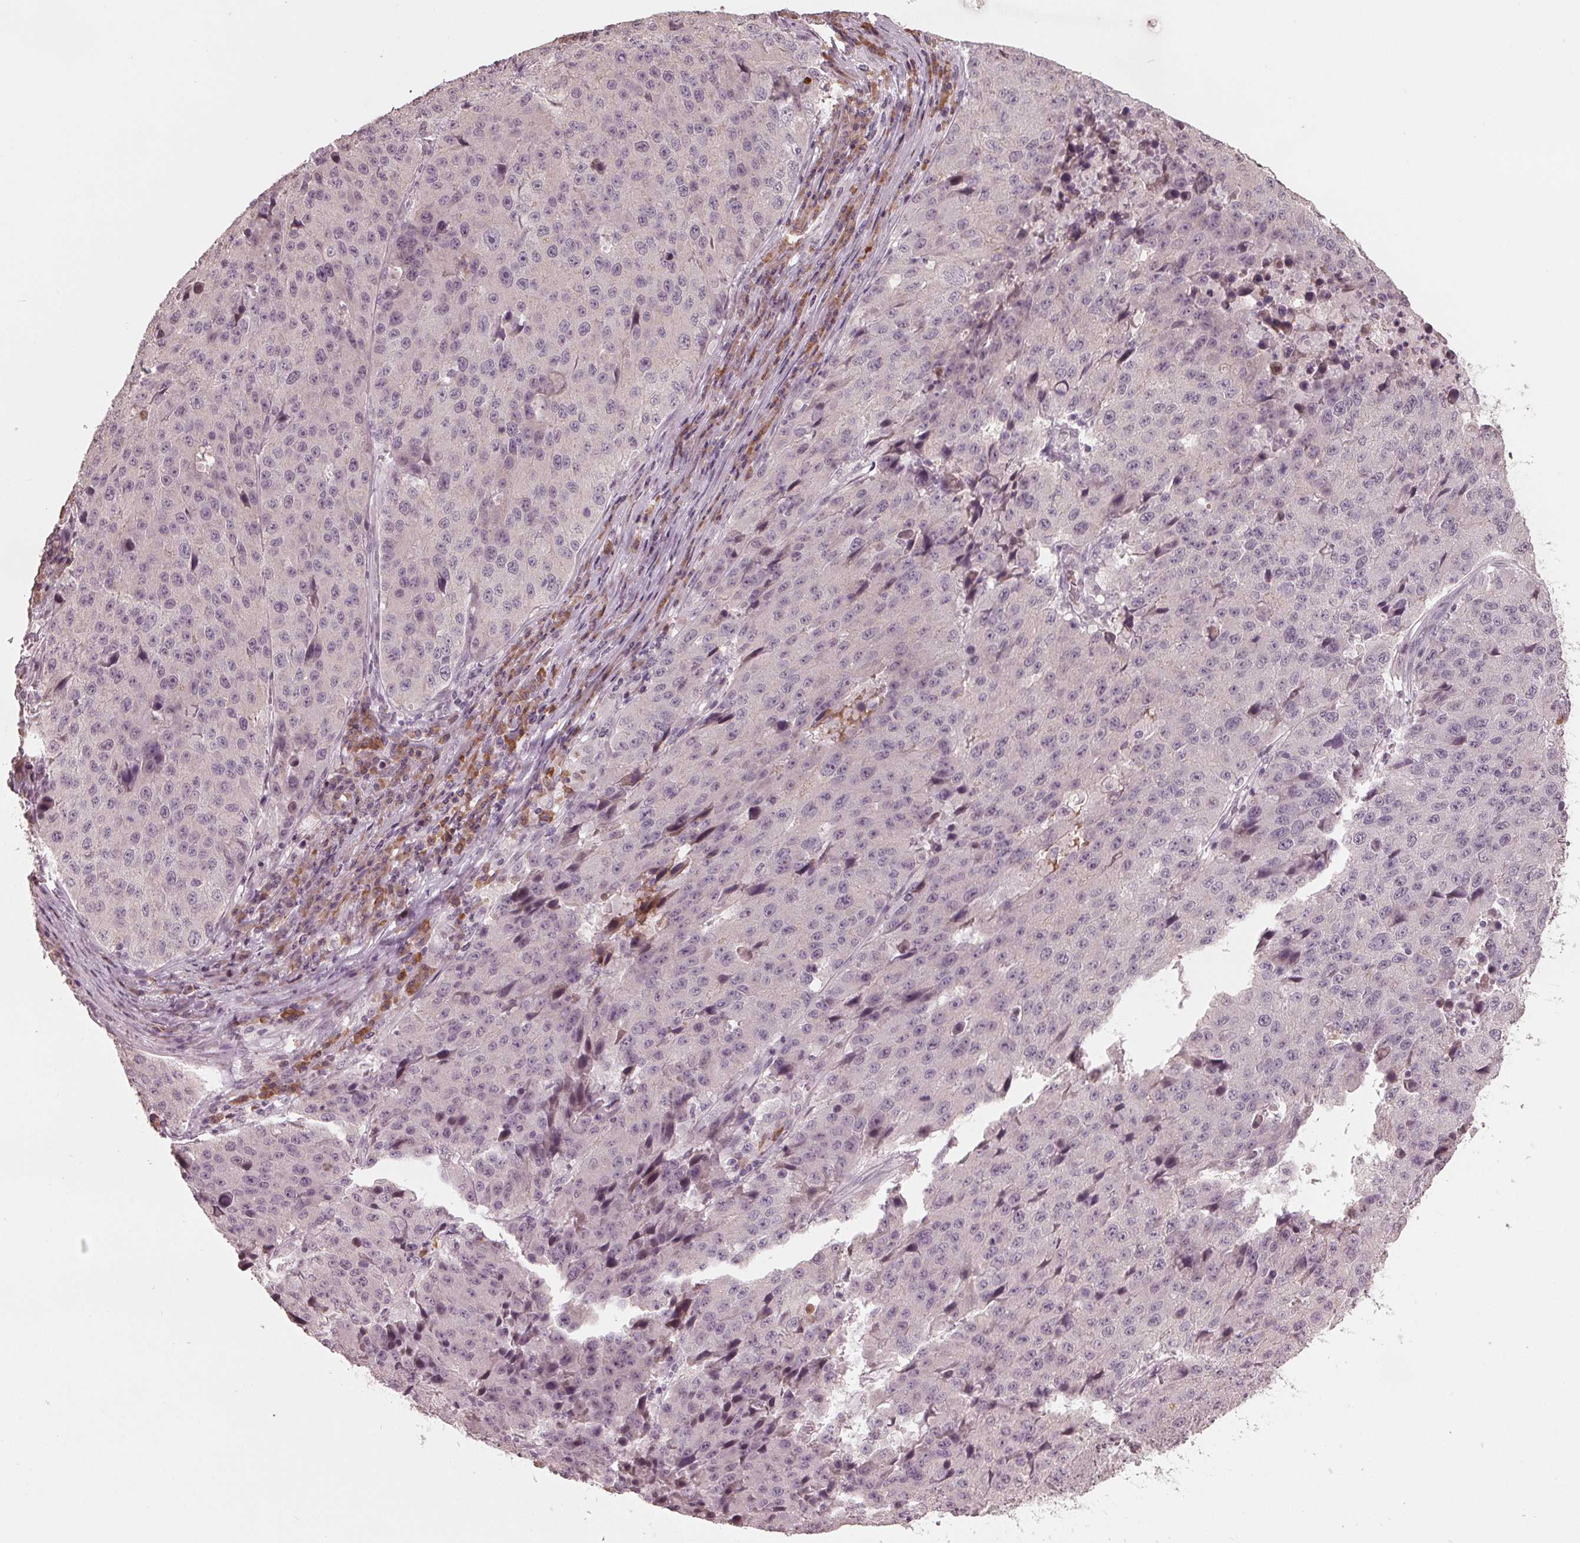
{"staining": {"intensity": "negative", "quantity": "none", "location": "none"}, "tissue": "stomach cancer", "cell_type": "Tumor cells", "image_type": "cancer", "snomed": [{"axis": "morphology", "description": "Adenocarcinoma, NOS"}, {"axis": "topography", "description": "Stomach"}], "caption": "An IHC histopathology image of stomach cancer is shown. There is no staining in tumor cells of stomach cancer. (Stains: DAB immunohistochemistry (IHC) with hematoxylin counter stain, Microscopy: brightfield microscopy at high magnification).", "gene": "CXCL16", "patient": {"sex": "male", "age": 71}}